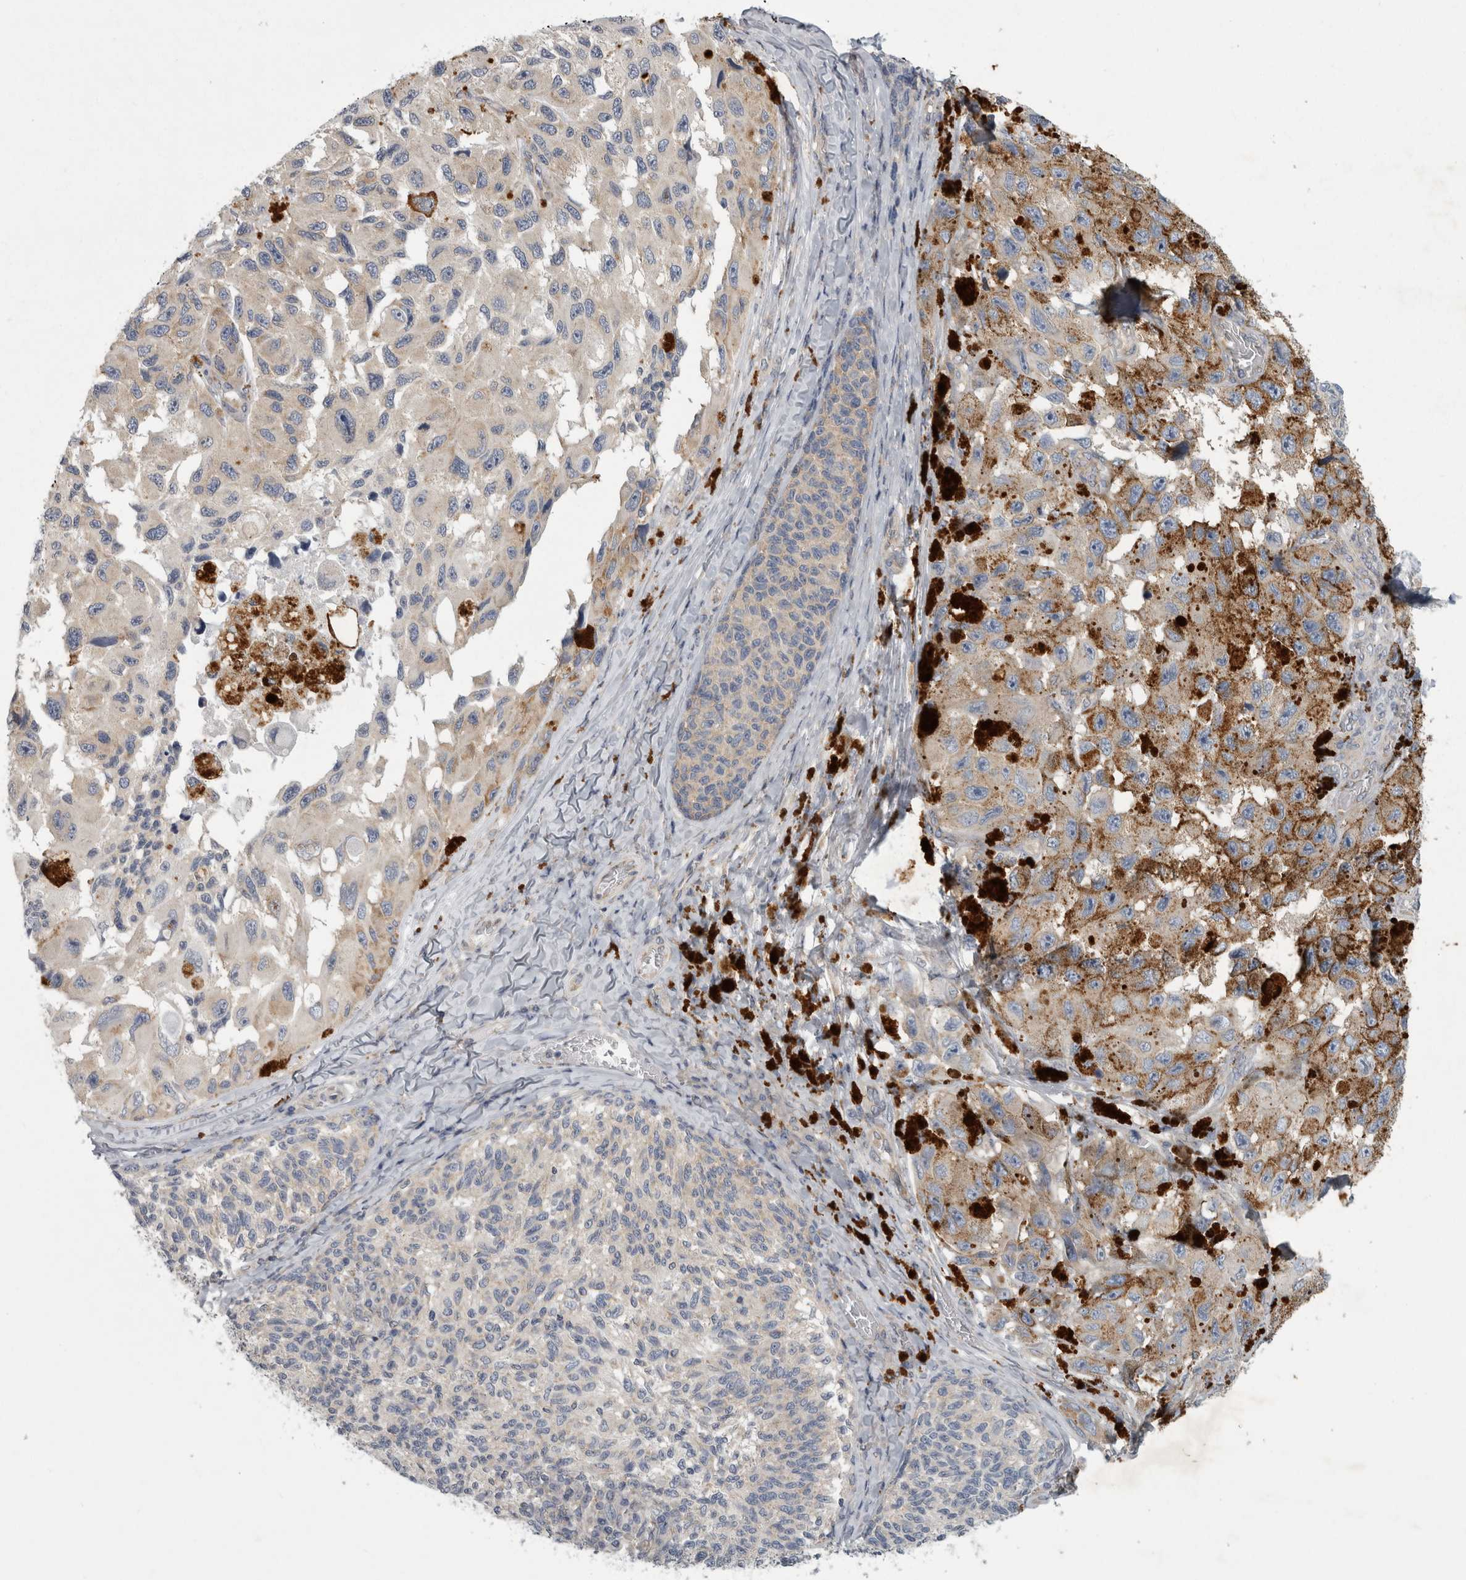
{"staining": {"intensity": "moderate", "quantity": "<25%", "location": "cytoplasmic/membranous"}, "tissue": "melanoma", "cell_type": "Tumor cells", "image_type": "cancer", "snomed": [{"axis": "morphology", "description": "Malignant melanoma, NOS"}, {"axis": "topography", "description": "Skin"}], "caption": "About <25% of tumor cells in malignant melanoma display moderate cytoplasmic/membranous protein staining as visualized by brown immunohistochemical staining.", "gene": "PRRC2C", "patient": {"sex": "female", "age": 73}}